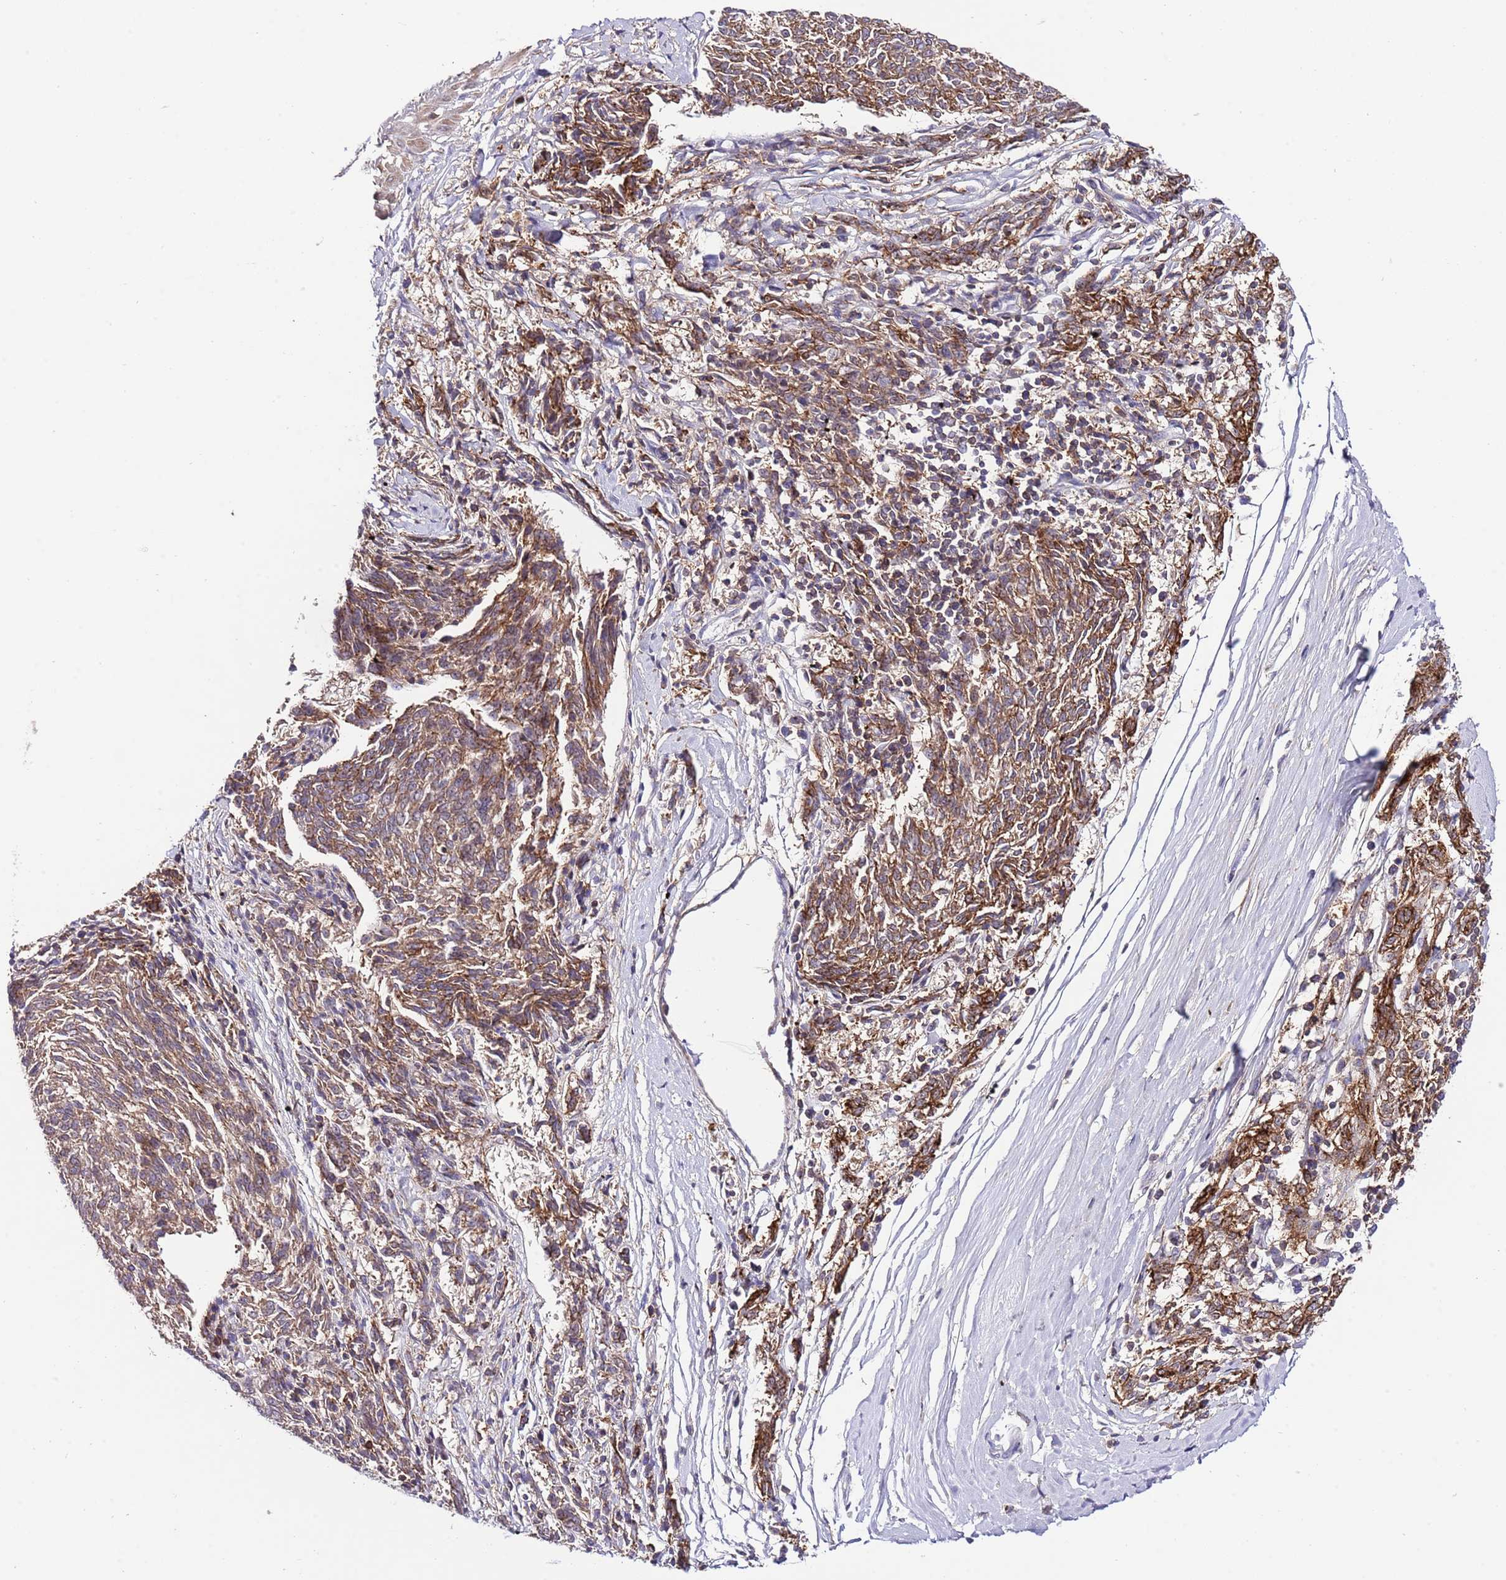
{"staining": {"intensity": "moderate", "quantity": ">75%", "location": "cytoplasmic/membranous"}, "tissue": "melanoma", "cell_type": "Tumor cells", "image_type": "cancer", "snomed": [{"axis": "morphology", "description": "Malignant melanoma, NOS"}, {"axis": "topography", "description": "Skin"}], "caption": "Immunohistochemical staining of human melanoma demonstrates moderate cytoplasmic/membranous protein positivity in about >75% of tumor cells.", "gene": "EFHD1", "patient": {"sex": "female", "age": 72}}